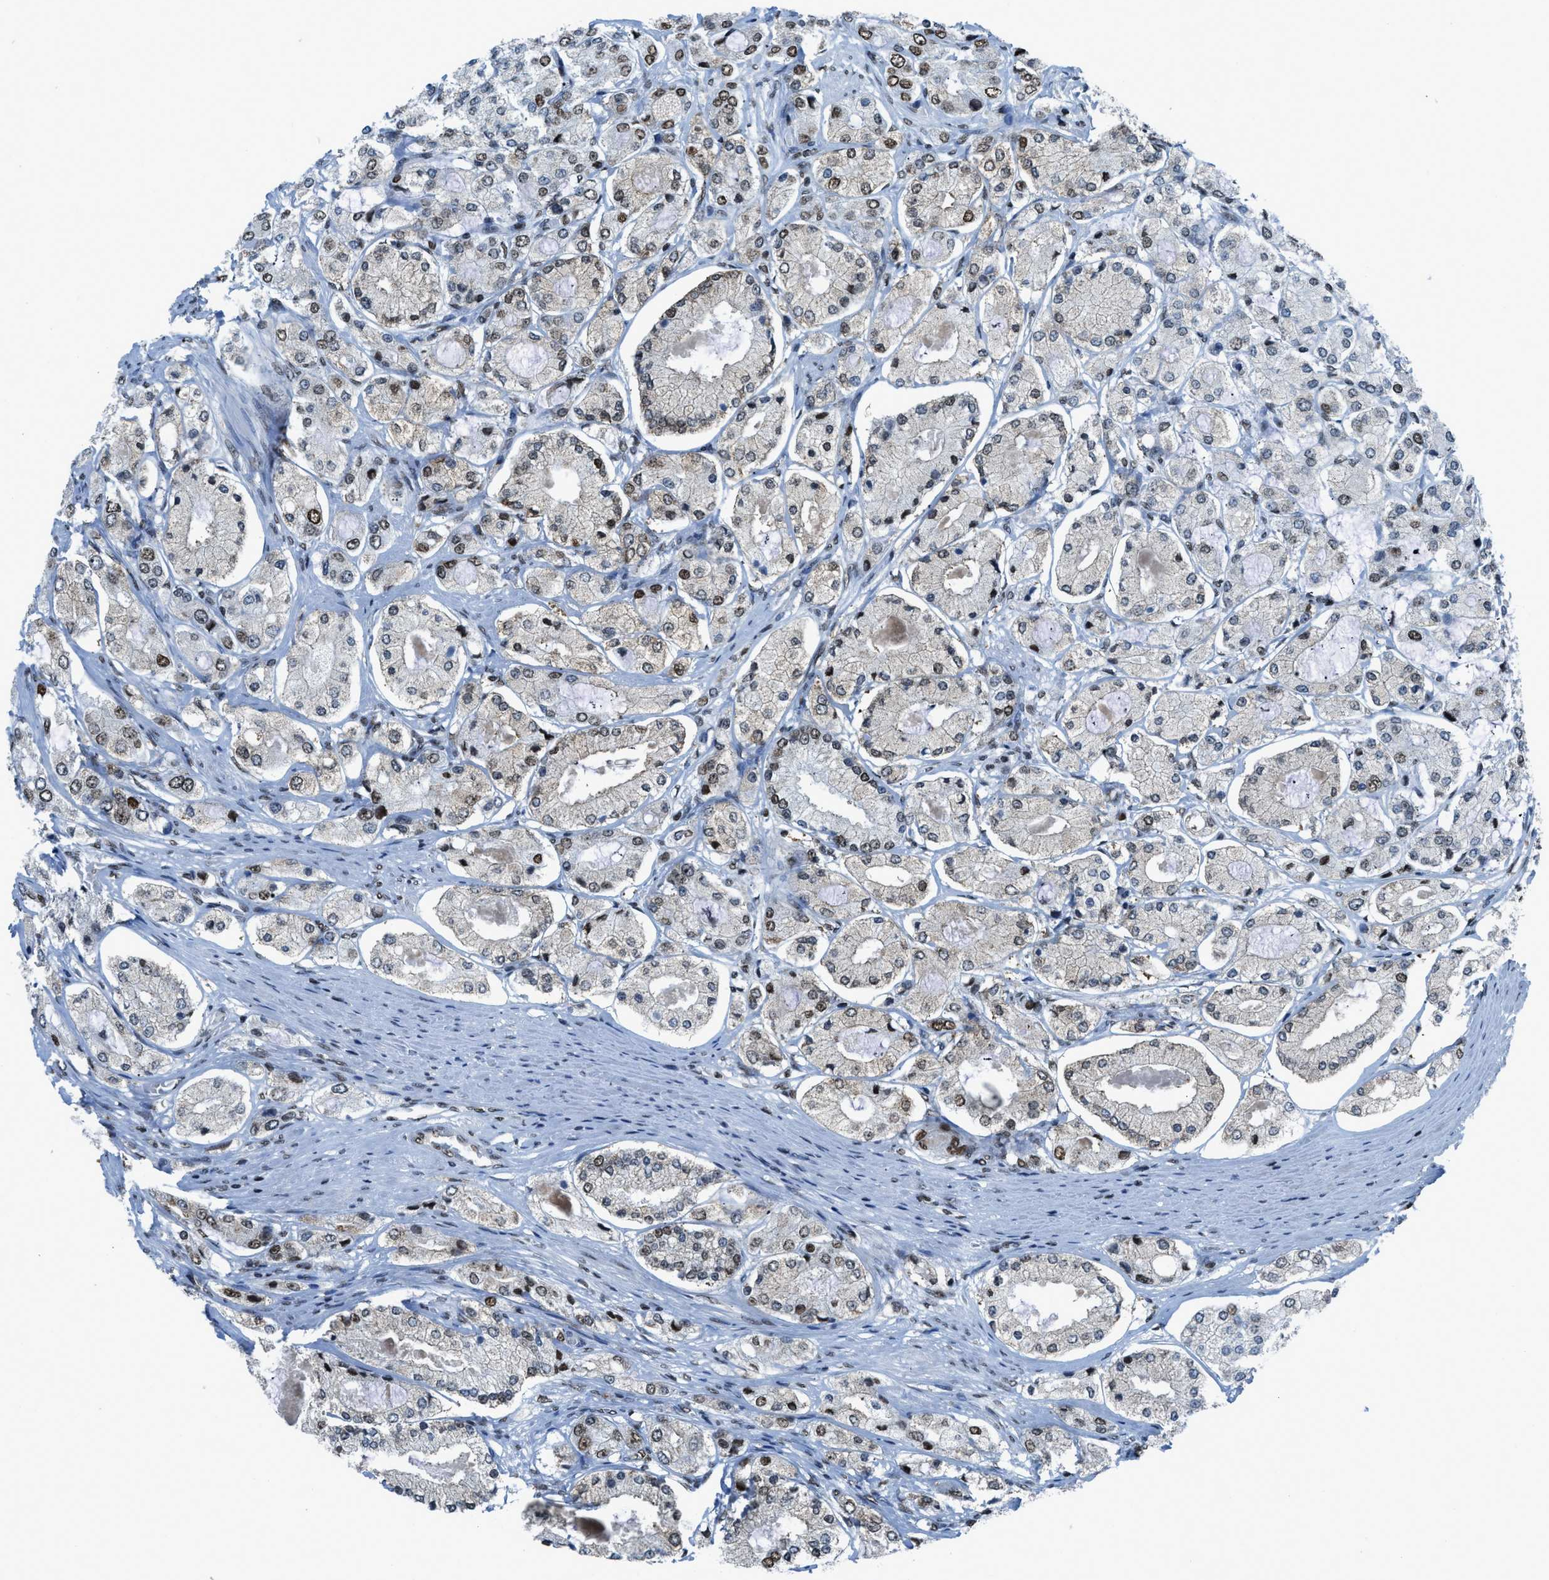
{"staining": {"intensity": "moderate", "quantity": ">75%", "location": "nuclear"}, "tissue": "prostate cancer", "cell_type": "Tumor cells", "image_type": "cancer", "snomed": [{"axis": "morphology", "description": "Adenocarcinoma, High grade"}, {"axis": "topography", "description": "Prostate"}], "caption": "Immunohistochemistry micrograph of neoplastic tissue: prostate cancer stained using immunohistochemistry demonstrates medium levels of moderate protein expression localized specifically in the nuclear of tumor cells, appearing as a nuclear brown color.", "gene": "RAD51B", "patient": {"sex": "male", "age": 65}}